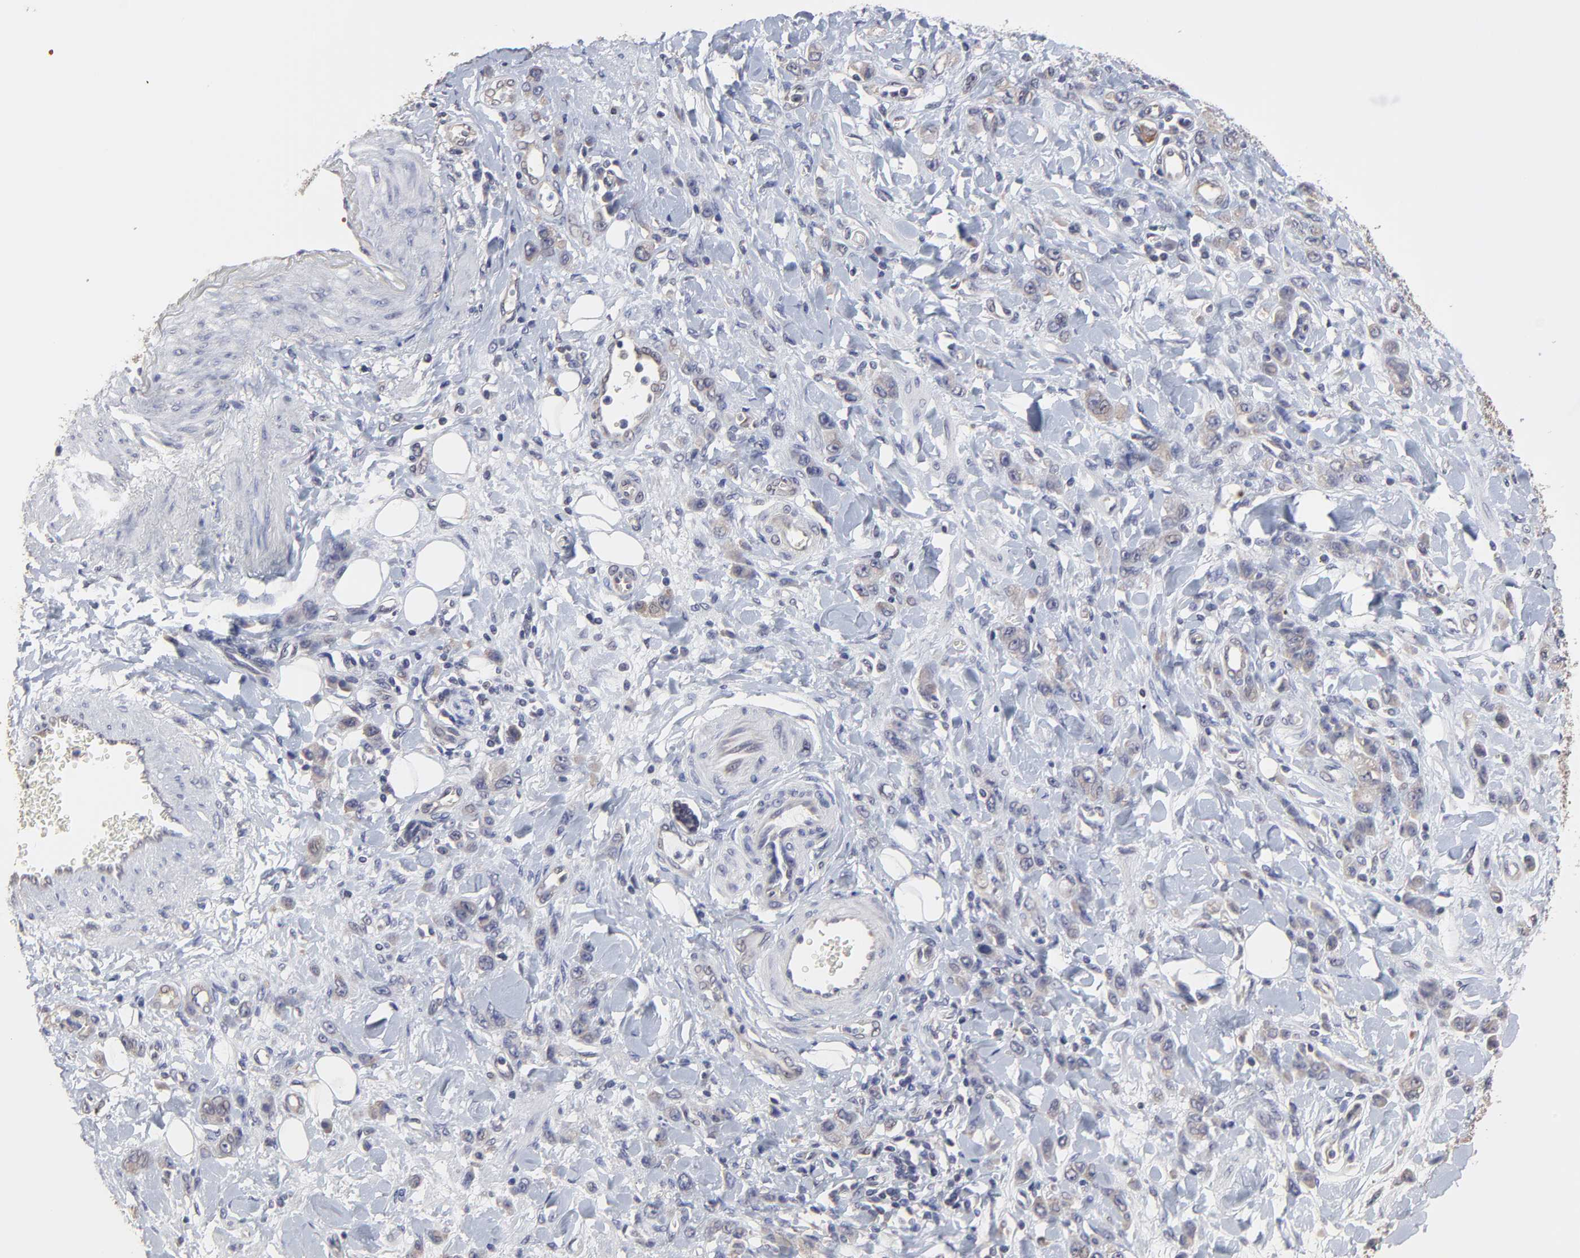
{"staining": {"intensity": "moderate", "quantity": "25%-75%", "location": "cytoplasmic/membranous"}, "tissue": "stomach cancer", "cell_type": "Tumor cells", "image_type": "cancer", "snomed": [{"axis": "morphology", "description": "Normal tissue, NOS"}, {"axis": "morphology", "description": "Adenocarcinoma, NOS"}, {"axis": "topography", "description": "Stomach"}], "caption": "Protein staining shows moderate cytoplasmic/membranous positivity in approximately 25%-75% of tumor cells in stomach cancer (adenocarcinoma).", "gene": "CCT2", "patient": {"sex": "male", "age": 82}}